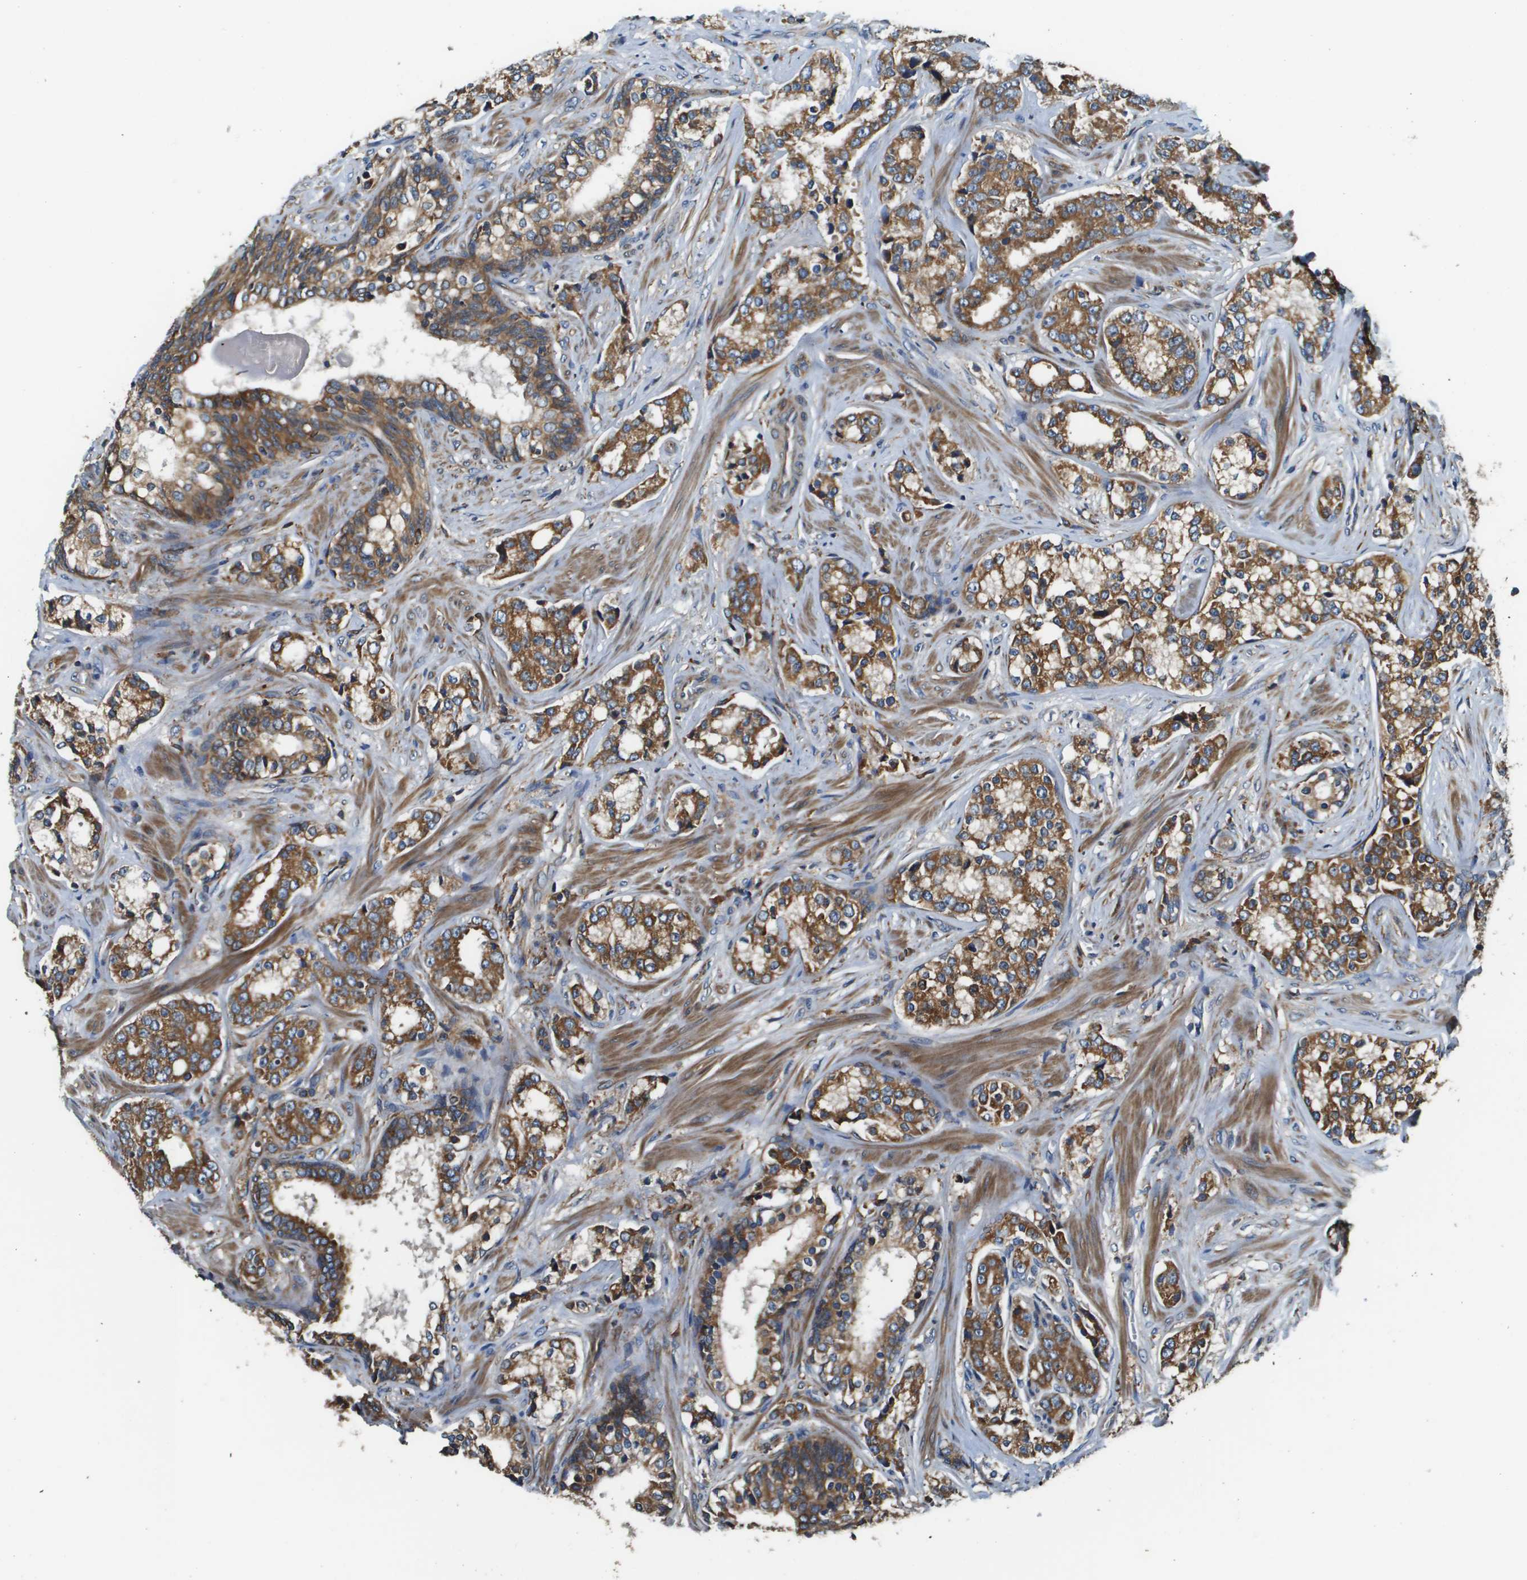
{"staining": {"intensity": "moderate", "quantity": ">75%", "location": "cytoplasmic/membranous"}, "tissue": "prostate cancer", "cell_type": "Tumor cells", "image_type": "cancer", "snomed": [{"axis": "morphology", "description": "Adenocarcinoma, High grade"}, {"axis": "topography", "description": "Prostate"}], "caption": "High-grade adenocarcinoma (prostate) stained for a protein (brown) demonstrates moderate cytoplasmic/membranous positive positivity in about >75% of tumor cells.", "gene": "CNPY3", "patient": {"sex": "male", "age": 60}}